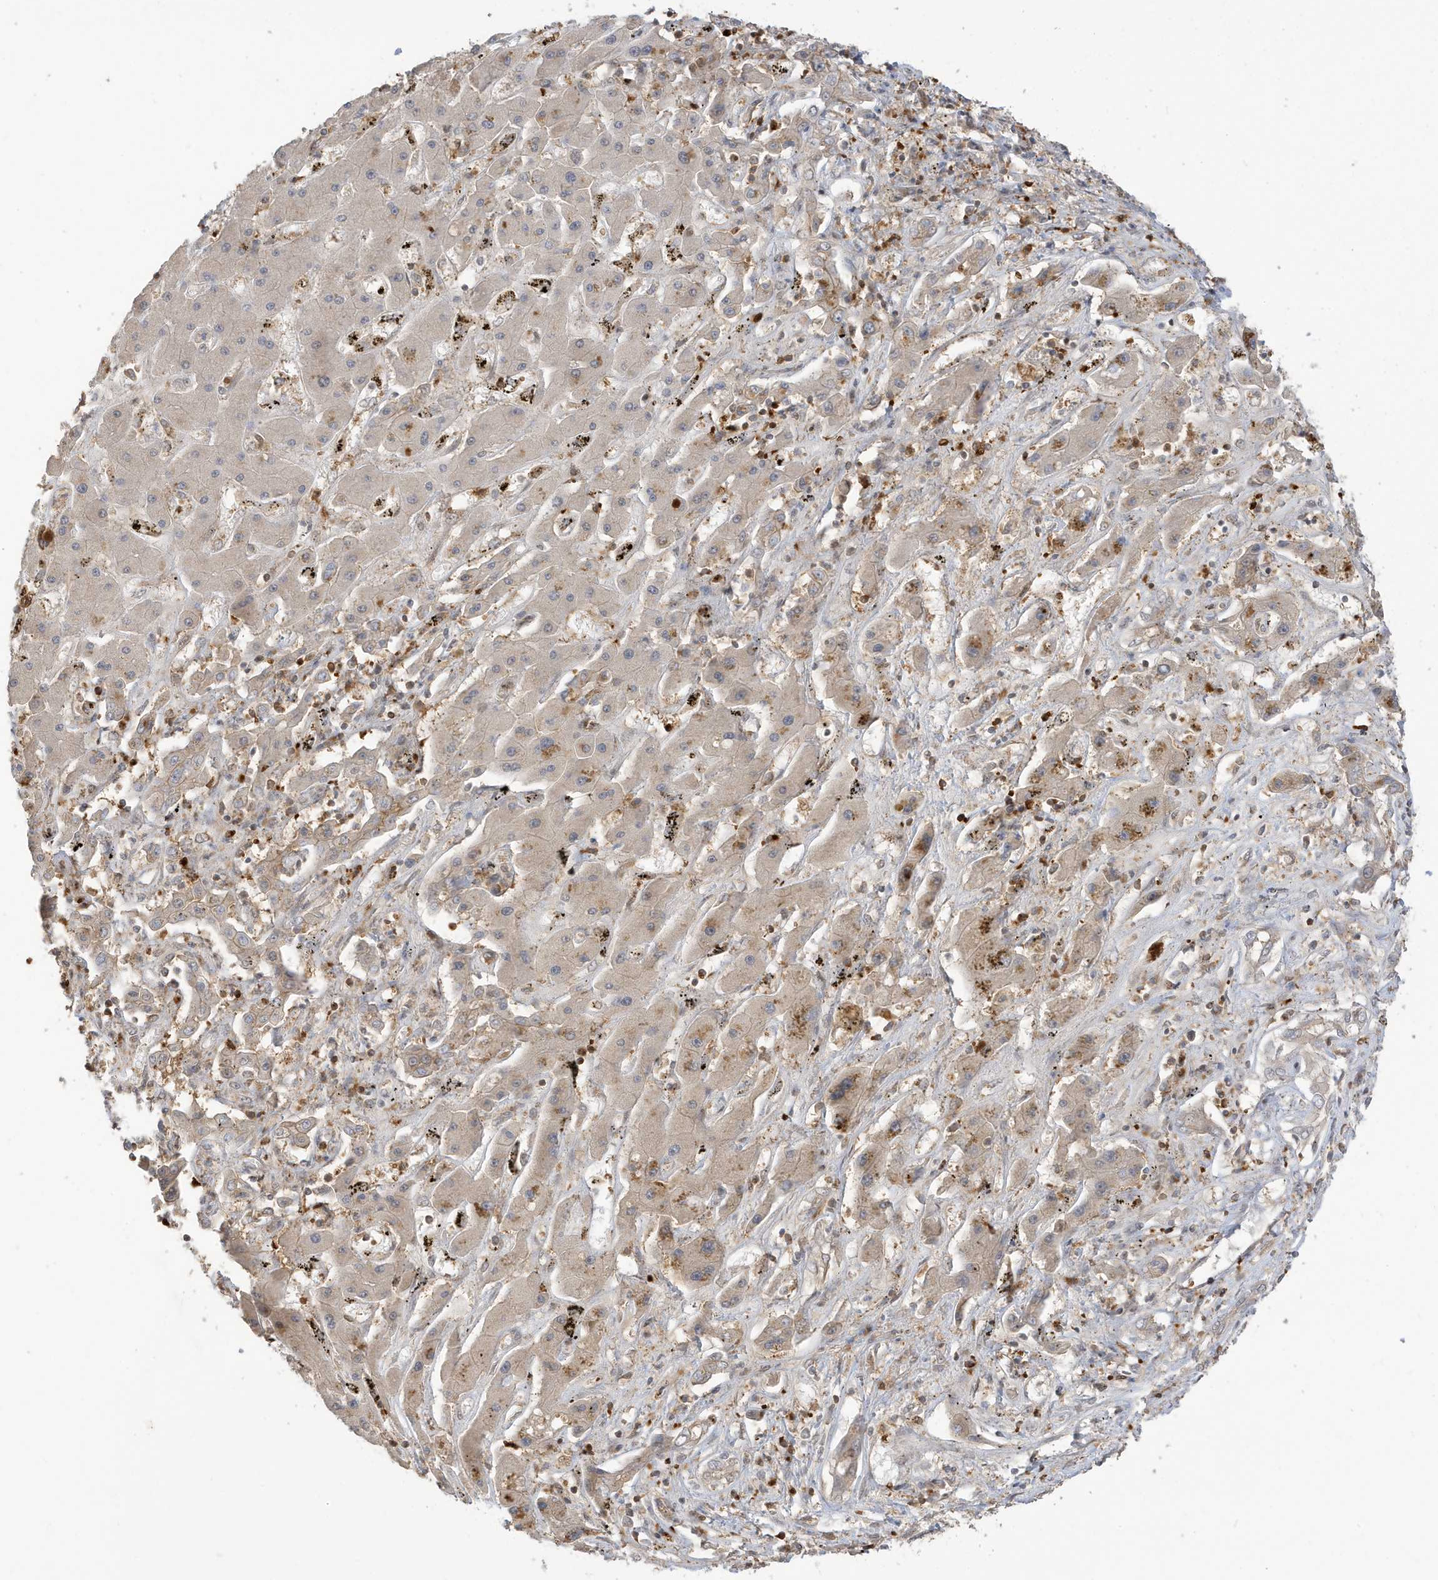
{"staining": {"intensity": "weak", "quantity": ">75%", "location": "cytoplasmic/membranous"}, "tissue": "liver cancer", "cell_type": "Tumor cells", "image_type": "cancer", "snomed": [{"axis": "morphology", "description": "Cholangiocarcinoma"}, {"axis": "topography", "description": "Liver"}], "caption": "Protein expression analysis of liver cancer reveals weak cytoplasmic/membranous expression in about >75% of tumor cells. Nuclei are stained in blue.", "gene": "TAB3", "patient": {"sex": "male", "age": 67}}